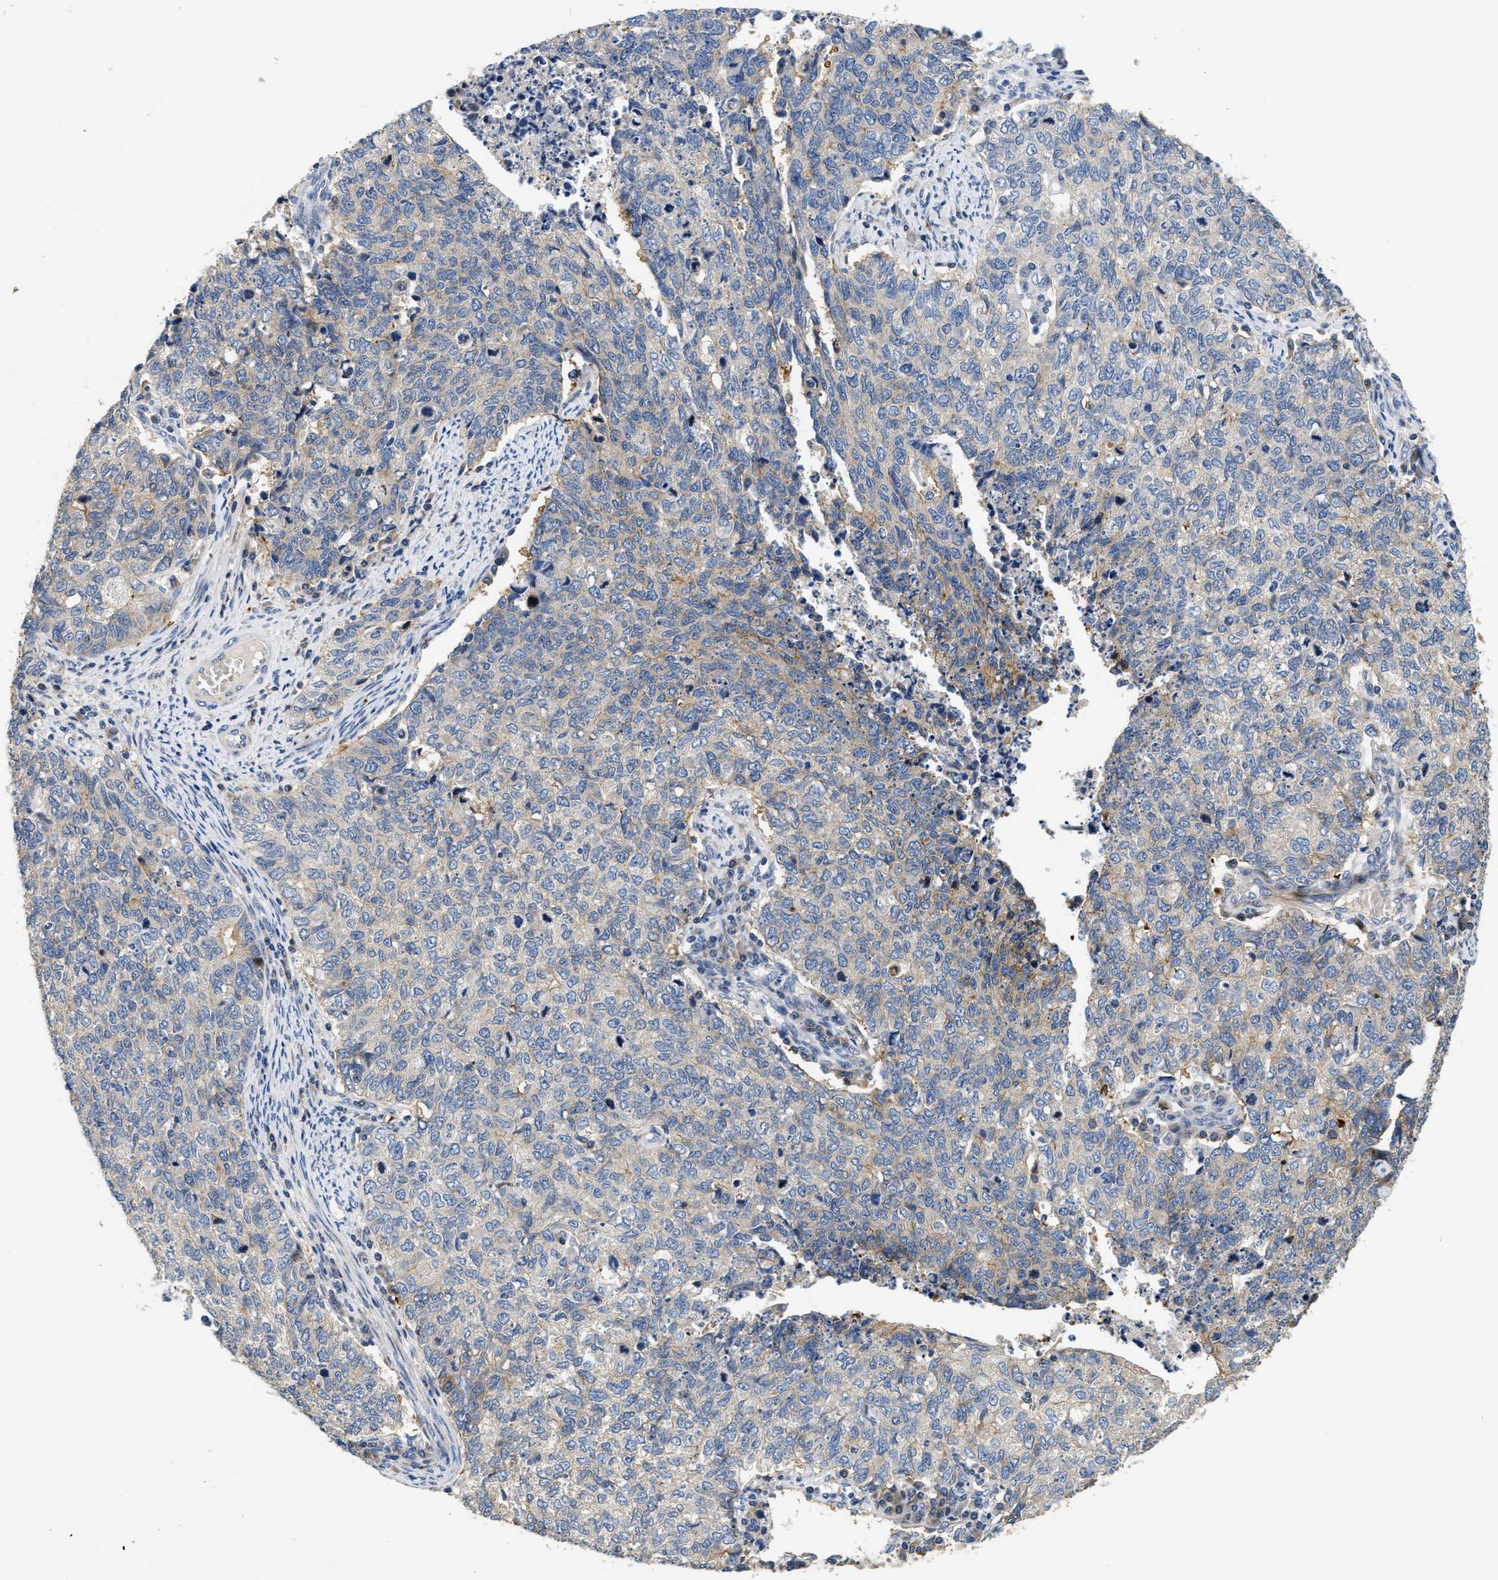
{"staining": {"intensity": "moderate", "quantity": "<25%", "location": "cytoplasmic/membranous"}, "tissue": "cervical cancer", "cell_type": "Tumor cells", "image_type": "cancer", "snomed": [{"axis": "morphology", "description": "Squamous cell carcinoma, NOS"}, {"axis": "topography", "description": "Cervix"}], "caption": "IHC staining of squamous cell carcinoma (cervical), which demonstrates low levels of moderate cytoplasmic/membranous staining in about <25% of tumor cells indicating moderate cytoplasmic/membranous protein positivity. The staining was performed using DAB (brown) for protein detection and nuclei were counterstained in hematoxylin (blue).", "gene": "IL17RC", "patient": {"sex": "female", "age": 63}}